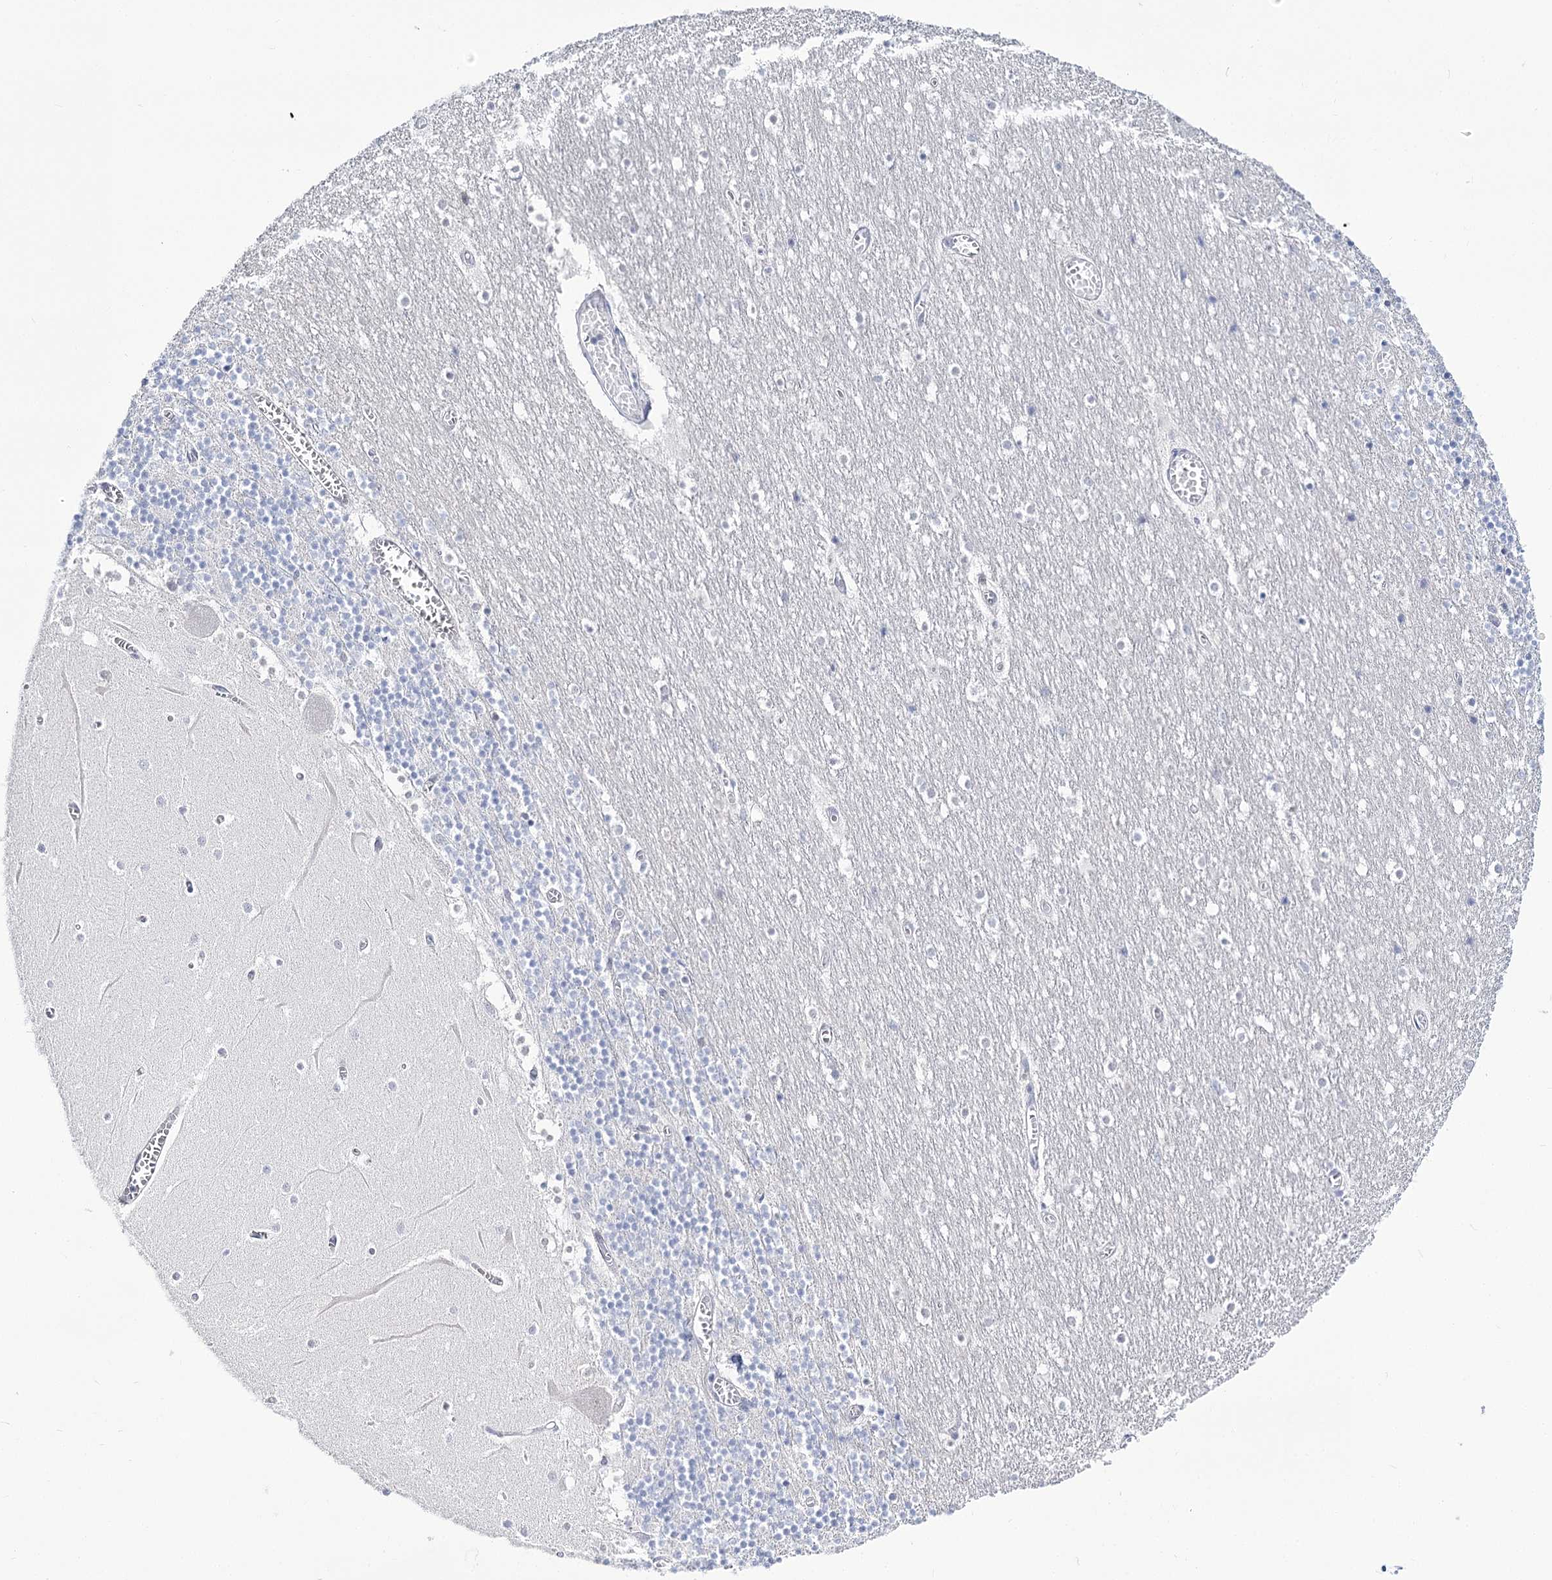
{"staining": {"intensity": "negative", "quantity": "none", "location": "none"}, "tissue": "cerebellum", "cell_type": "Cells in granular layer", "image_type": "normal", "snomed": [{"axis": "morphology", "description": "Normal tissue, NOS"}, {"axis": "topography", "description": "Cerebellum"}], "caption": "IHC image of unremarkable cerebellum: cerebellum stained with DAB (3,3'-diaminobenzidine) reveals no significant protein expression in cells in granular layer. (Stains: DAB (3,3'-diaminobenzidine) IHC with hematoxylin counter stain, Microscopy: brightfield microscopy at high magnification).", "gene": "UBA6", "patient": {"sex": "female", "age": 28}}